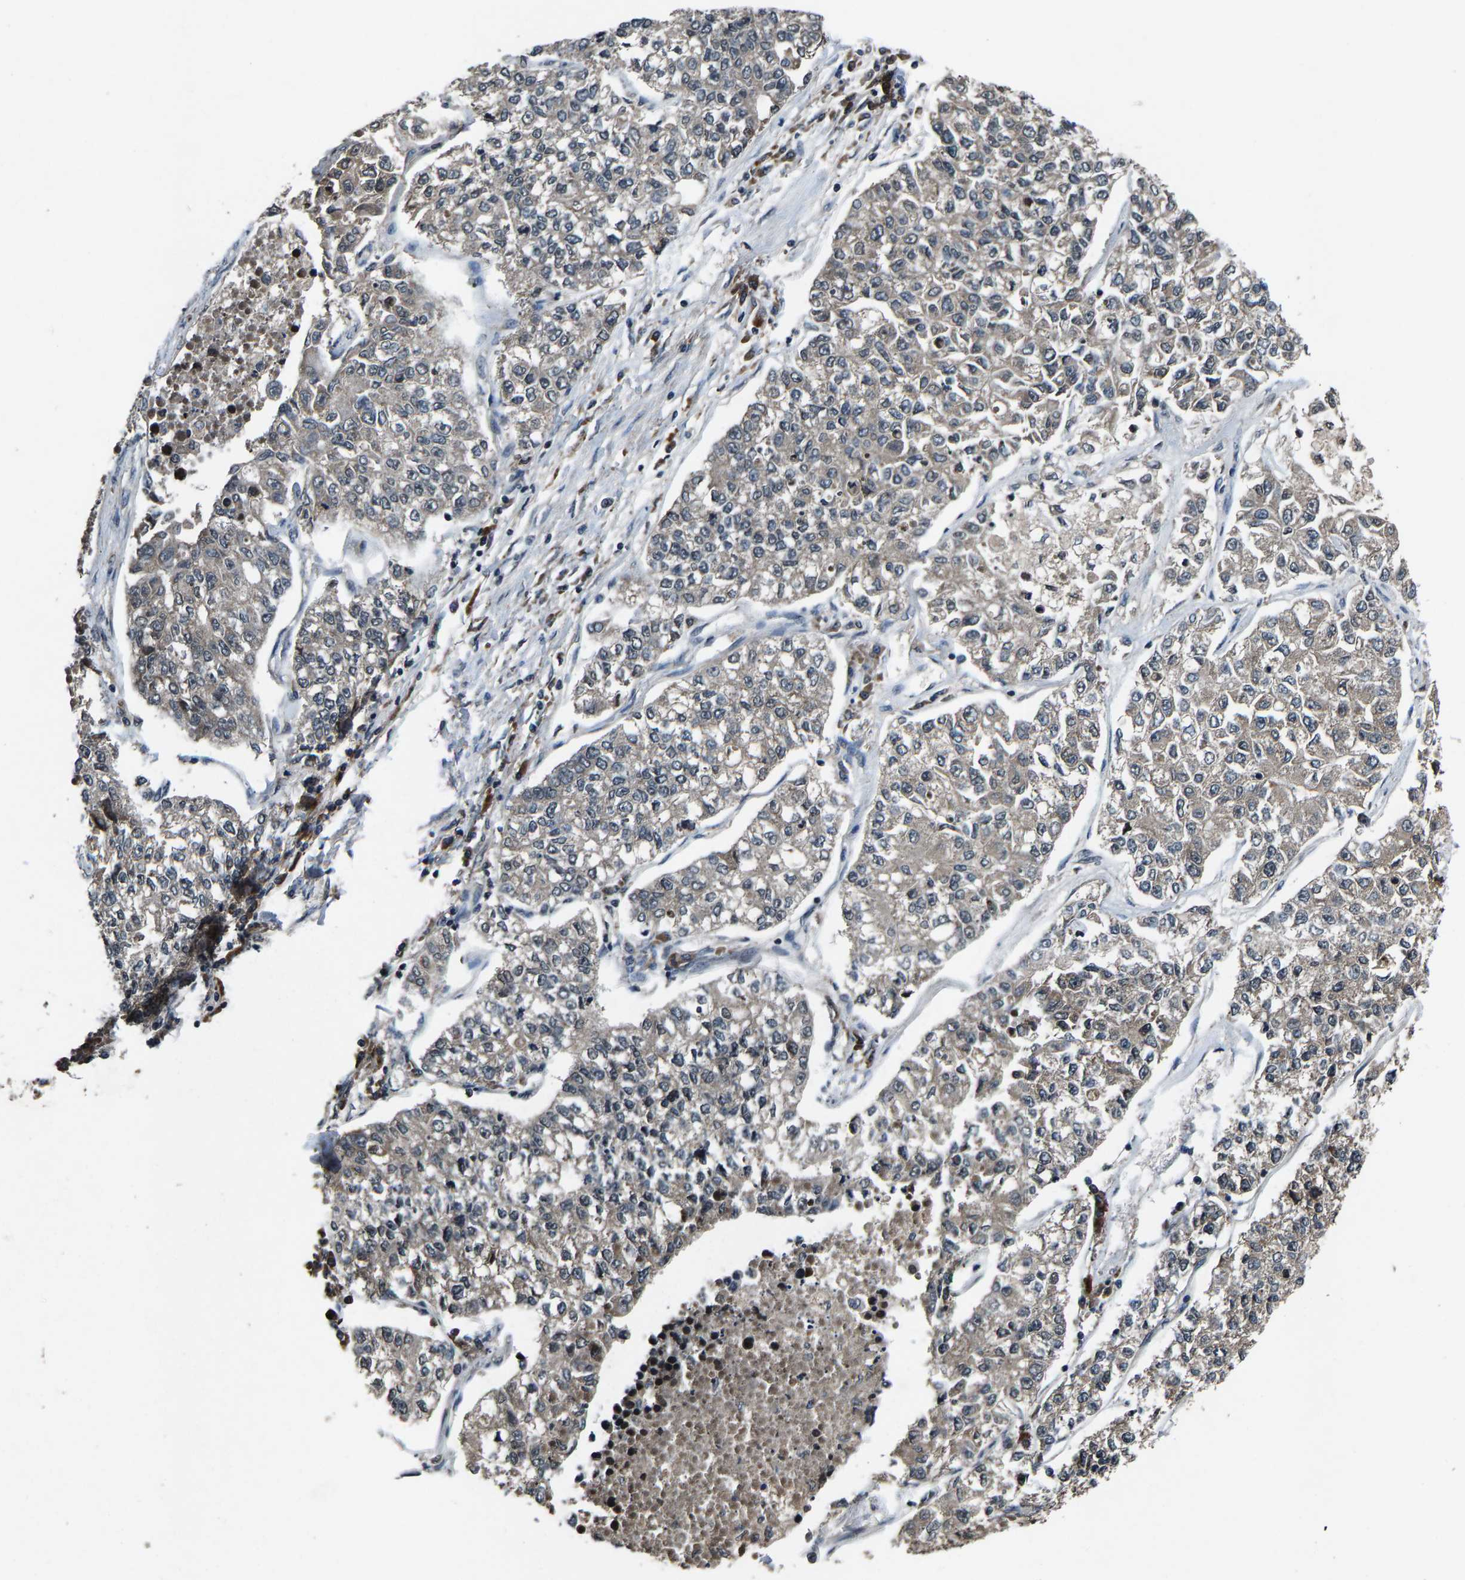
{"staining": {"intensity": "negative", "quantity": "none", "location": "none"}, "tissue": "lung cancer", "cell_type": "Tumor cells", "image_type": "cancer", "snomed": [{"axis": "morphology", "description": "Adenocarcinoma, NOS"}, {"axis": "topography", "description": "Lung"}], "caption": "A high-resolution histopathology image shows immunohistochemistry staining of adenocarcinoma (lung), which reveals no significant staining in tumor cells. (Immunohistochemistry, brightfield microscopy, high magnification).", "gene": "HUWE1", "patient": {"sex": "male", "age": 49}}